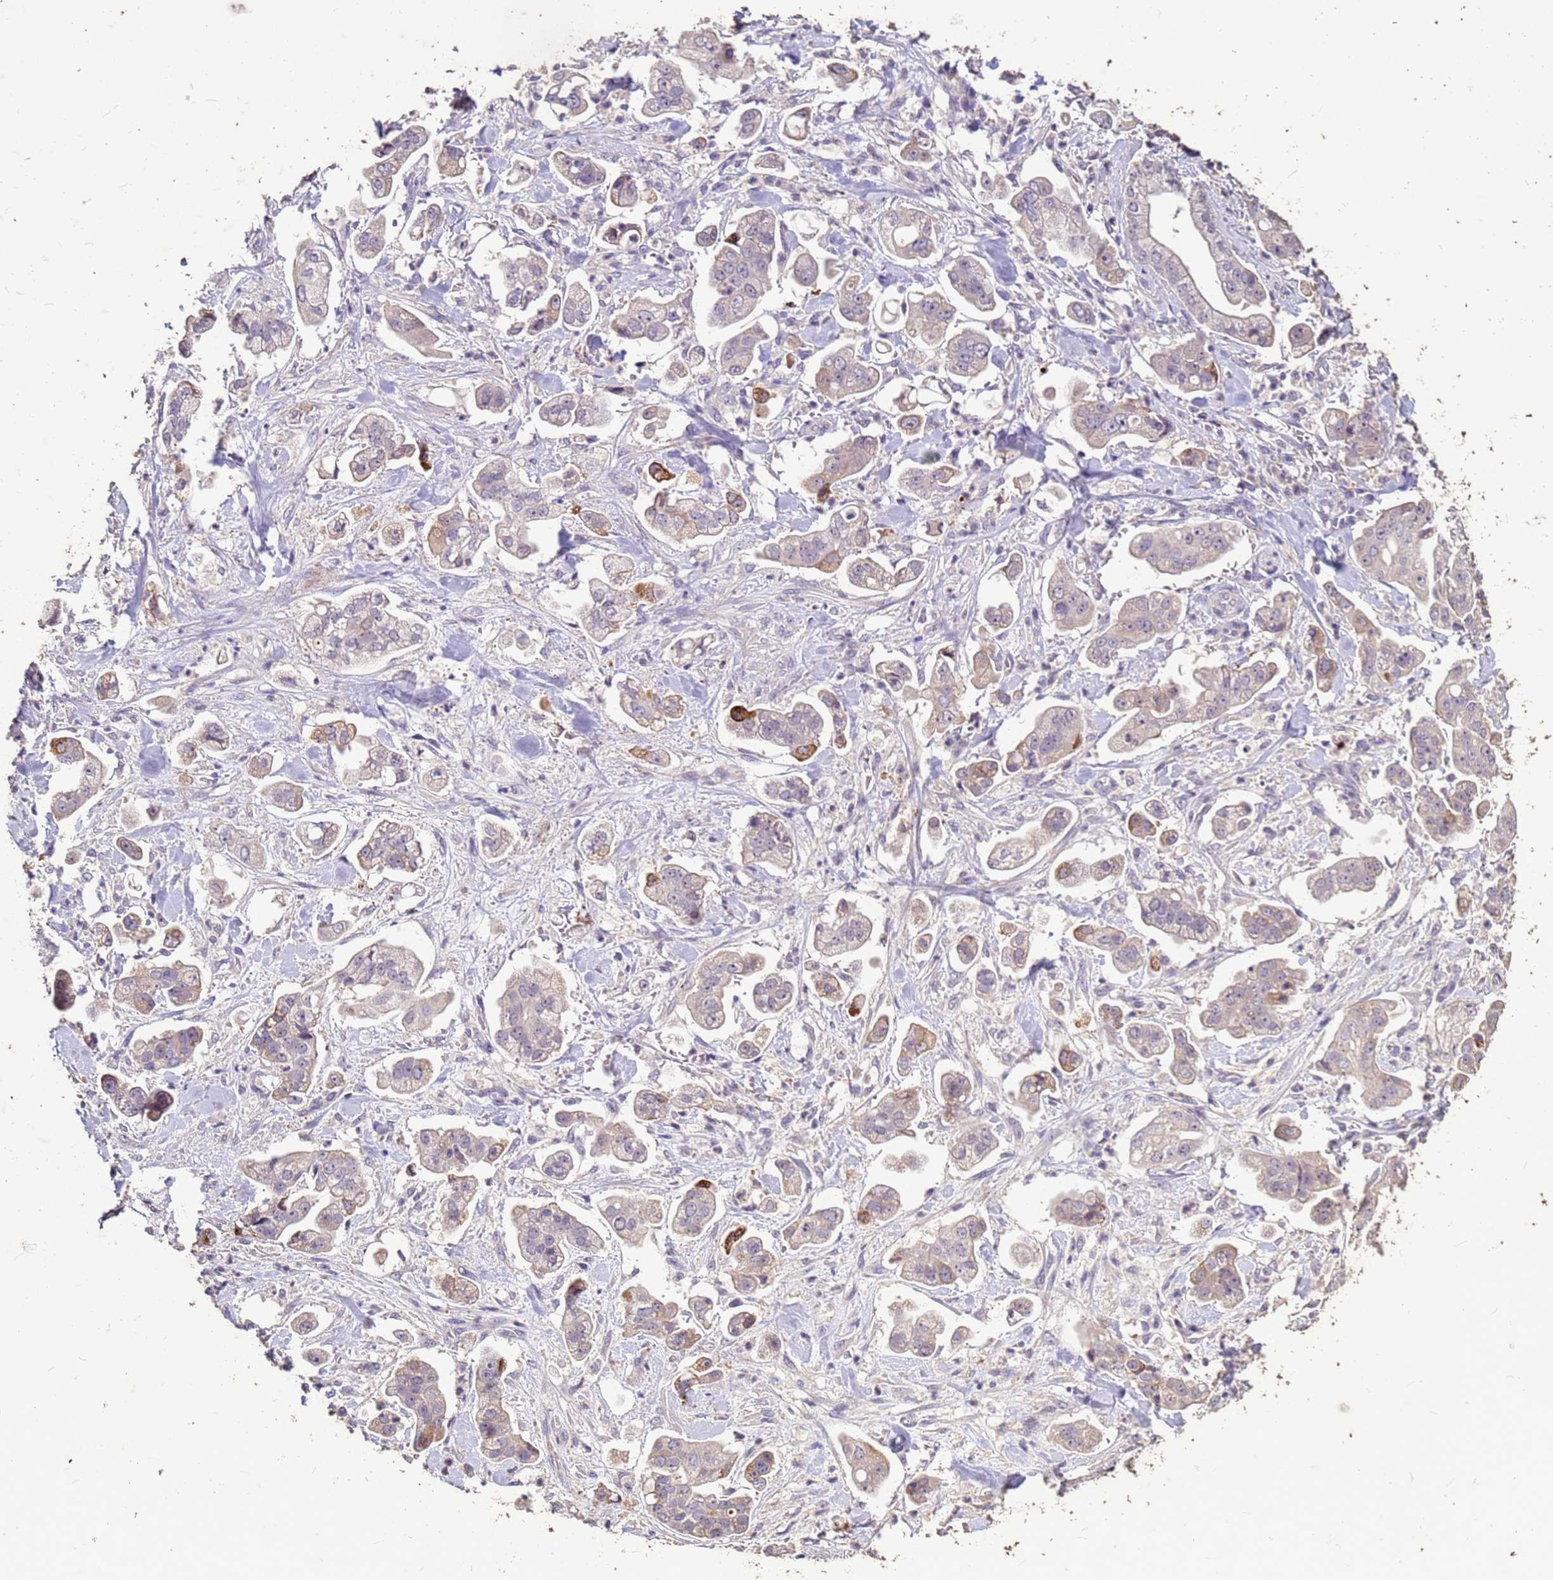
{"staining": {"intensity": "moderate", "quantity": "<25%", "location": "cytoplasmic/membranous"}, "tissue": "stomach cancer", "cell_type": "Tumor cells", "image_type": "cancer", "snomed": [{"axis": "morphology", "description": "Adenocarcinoma, NOS"}, {"axis": "topography", "description": "Stomach"}], "caption": "Stomach cancer (adenocarcinoma) stained with immunohistochemistry reveals moderate cytoplasmic/membranous expression in about <25% of tumor cells.", "gene": "FAM184B", "patient": {"sex": "male", "age": 62}}